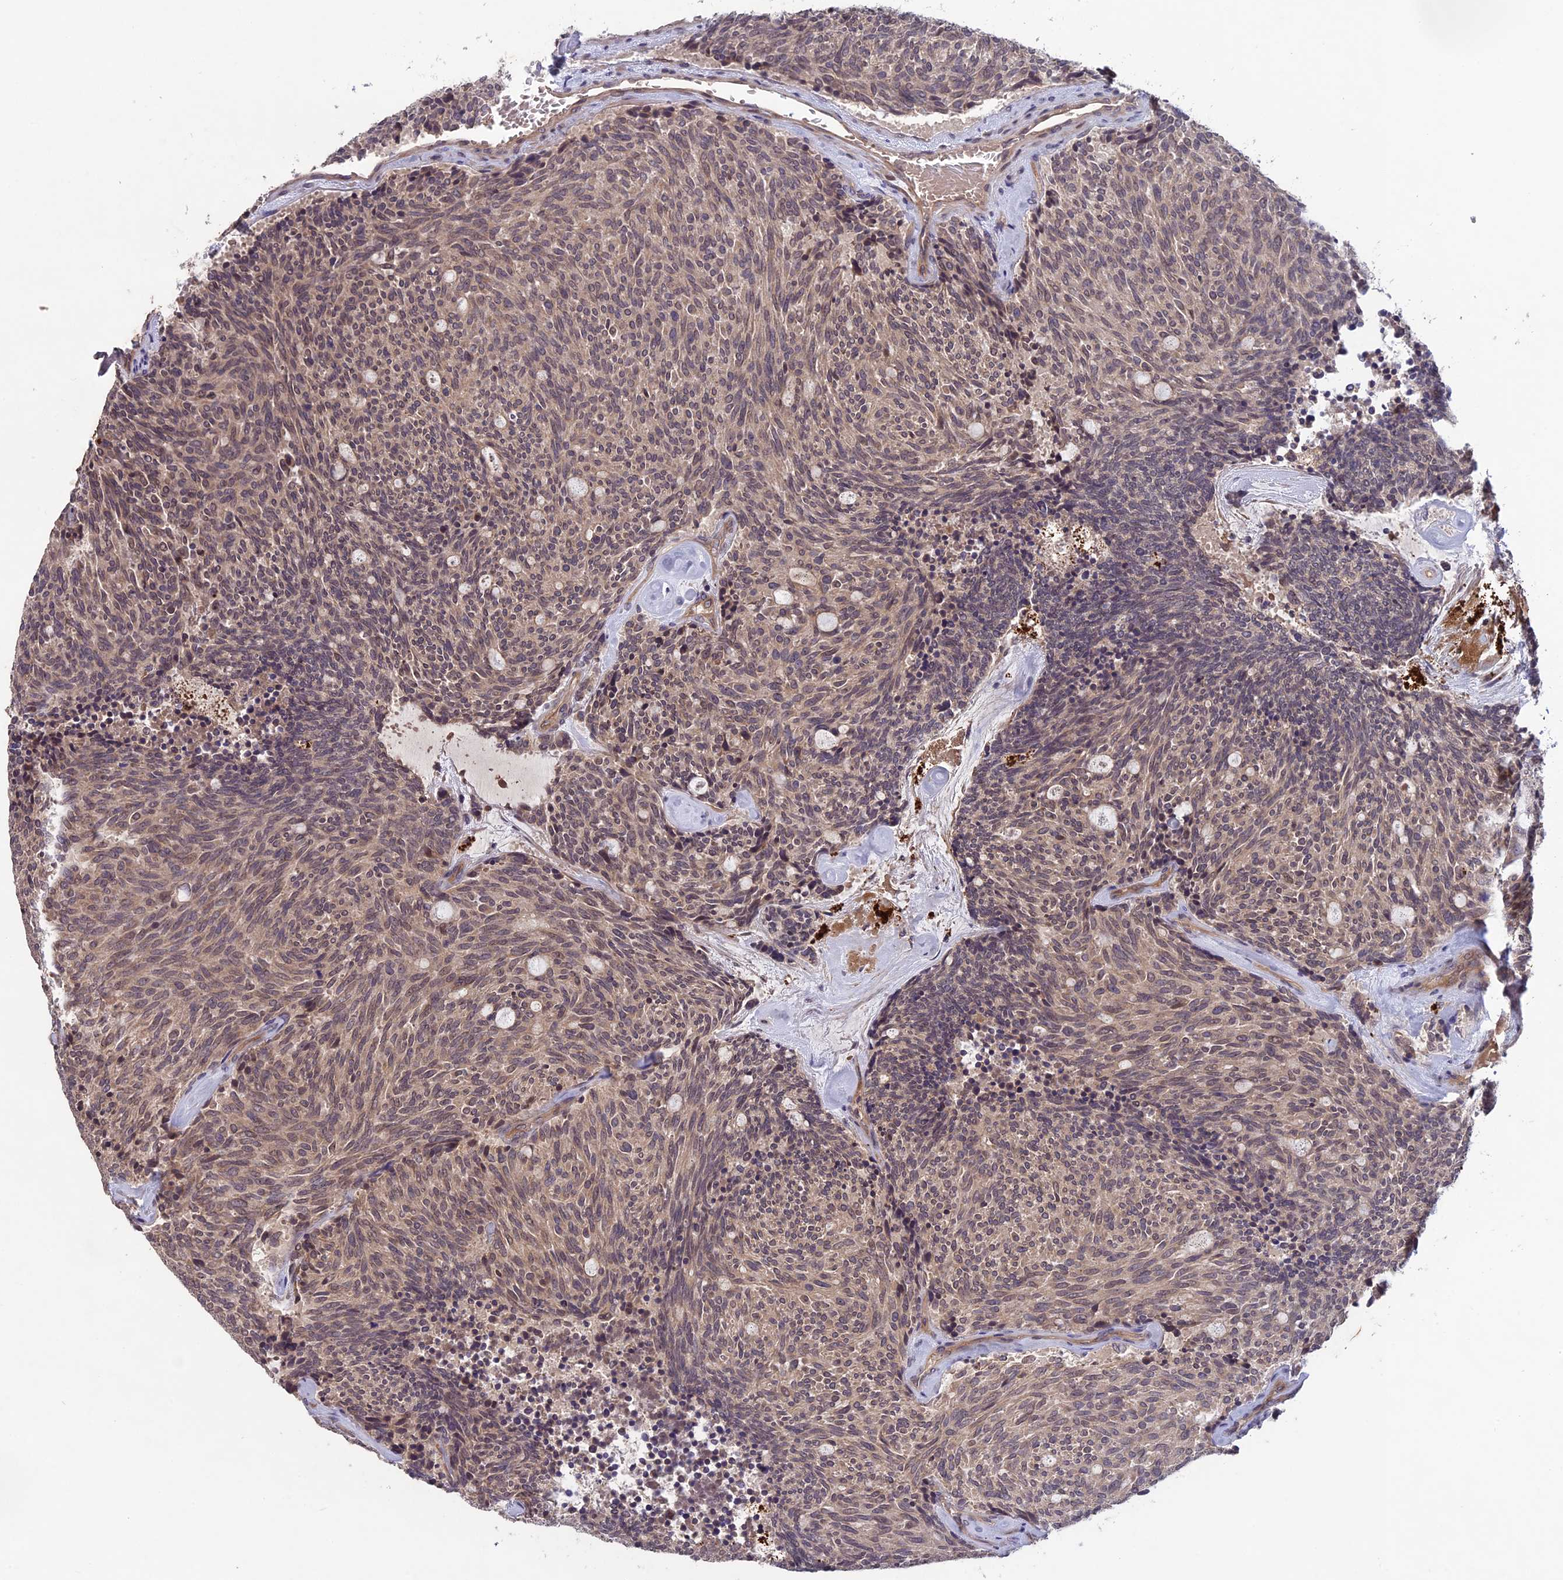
{"staining": {"intensity": "weak", "quantity": "25%-75%", "location": "cytoplasmic/membranous"}, "tissue": "carcinoid", "cell_type": "Tumor cells", "image_type": "cancer", "snomed": [{"axis": "morphology", "description": "Carcinoid, malignant, NOS"}, {"axis": "topography", "description": "Pancreas"}], "caption": "Tumor cells exhibit low levels of weak cytoplasmic/membranous expression in about 25%-75% of cells in human carcinoid (malignant).", "gene": "ADO", "patient": {"sex": "female", "age": 54}}